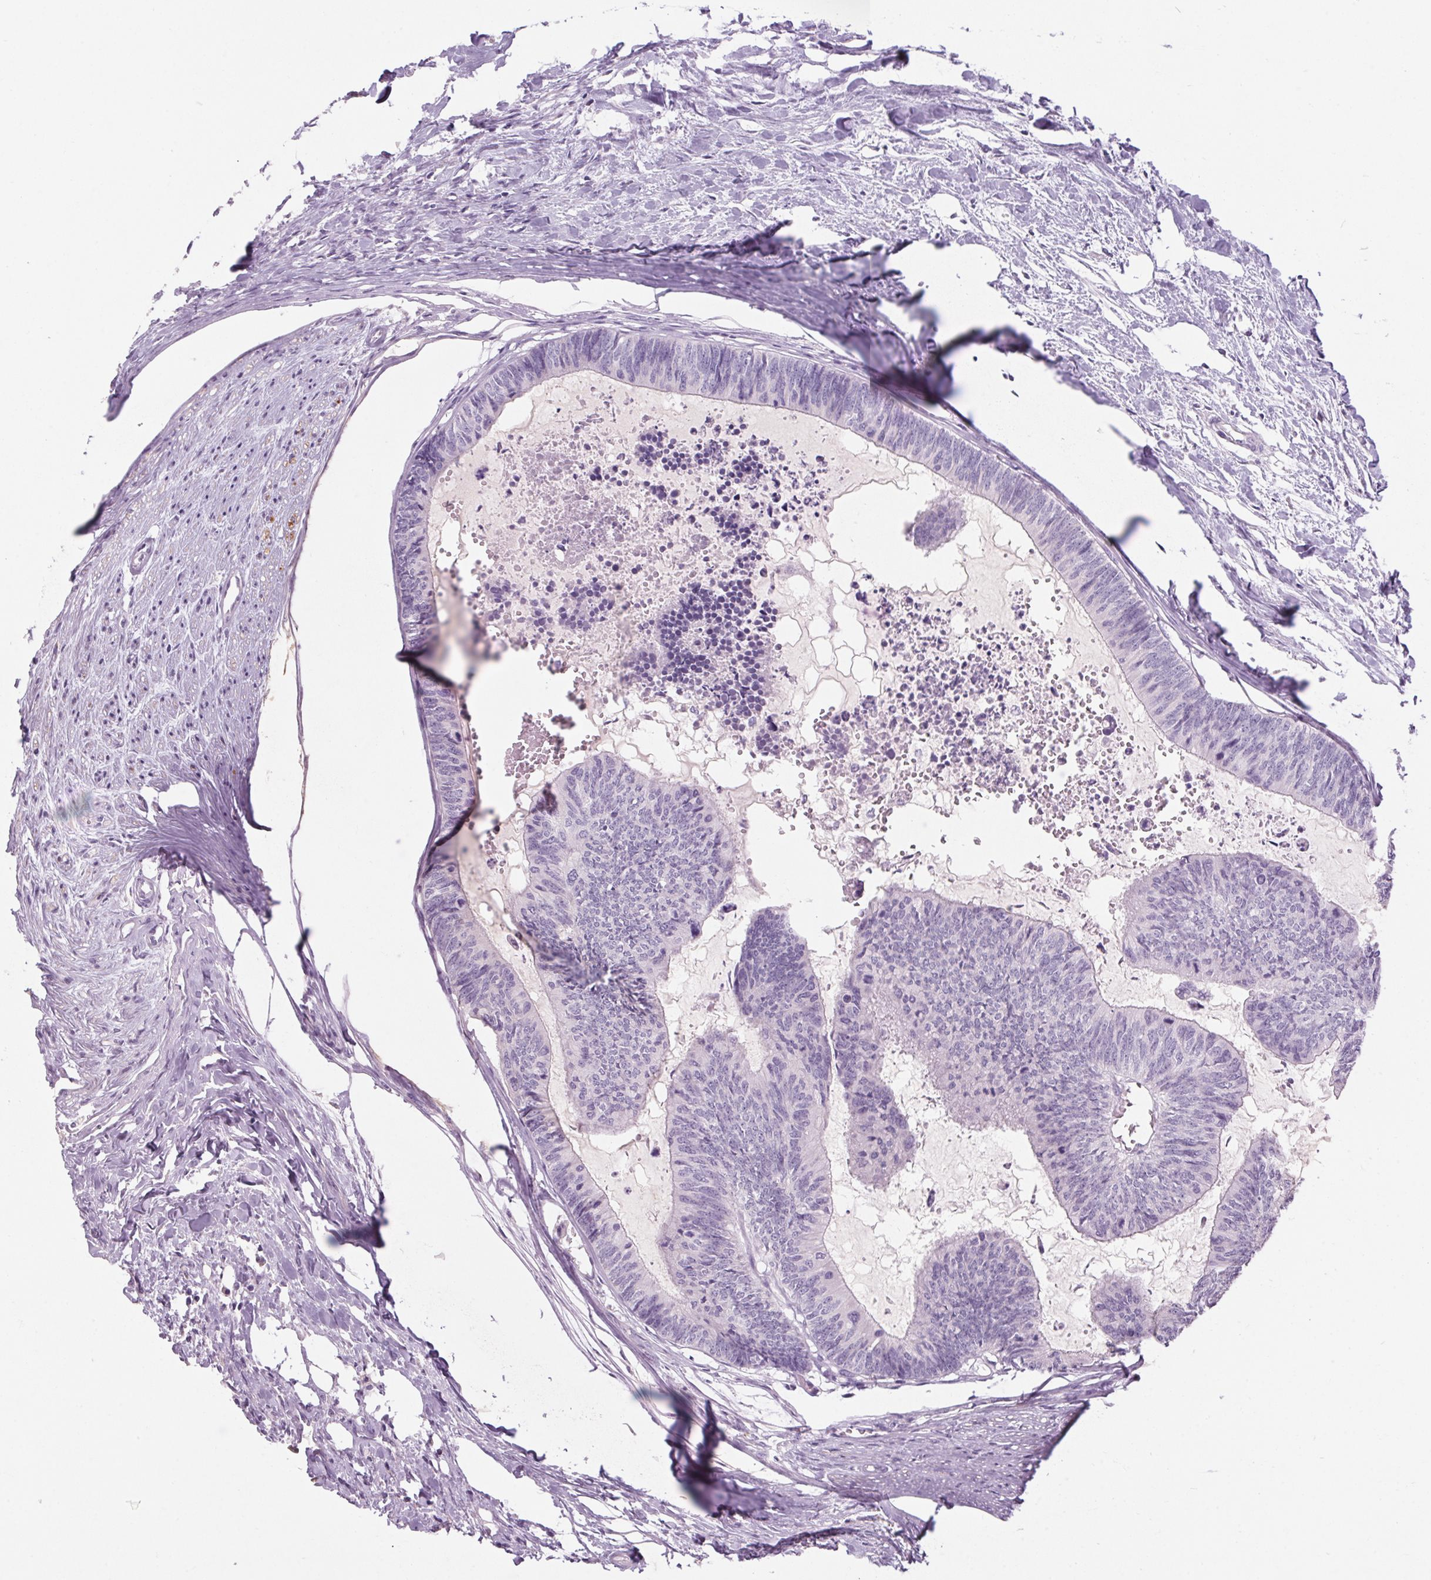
{"staining": {"intensity": "negative", "quantity": "none", "location": "none"}, "tissue": "colorectal cancer", "cell_type": "Tumor cells", "image_type": "cancer", "snomed": [{"axis": "morphology", "description": "Adenocarcinoma, NOS"}, {"axis": "topography", "description": "Colon"}, {"axis": "topography", "description": "Rectum"}], "caption": "Protein analysis of colorectal cancer reveals no significant staining in tumor cells.", "gene": "RPTN", "patient": {"sex": "male", "age": 57}}